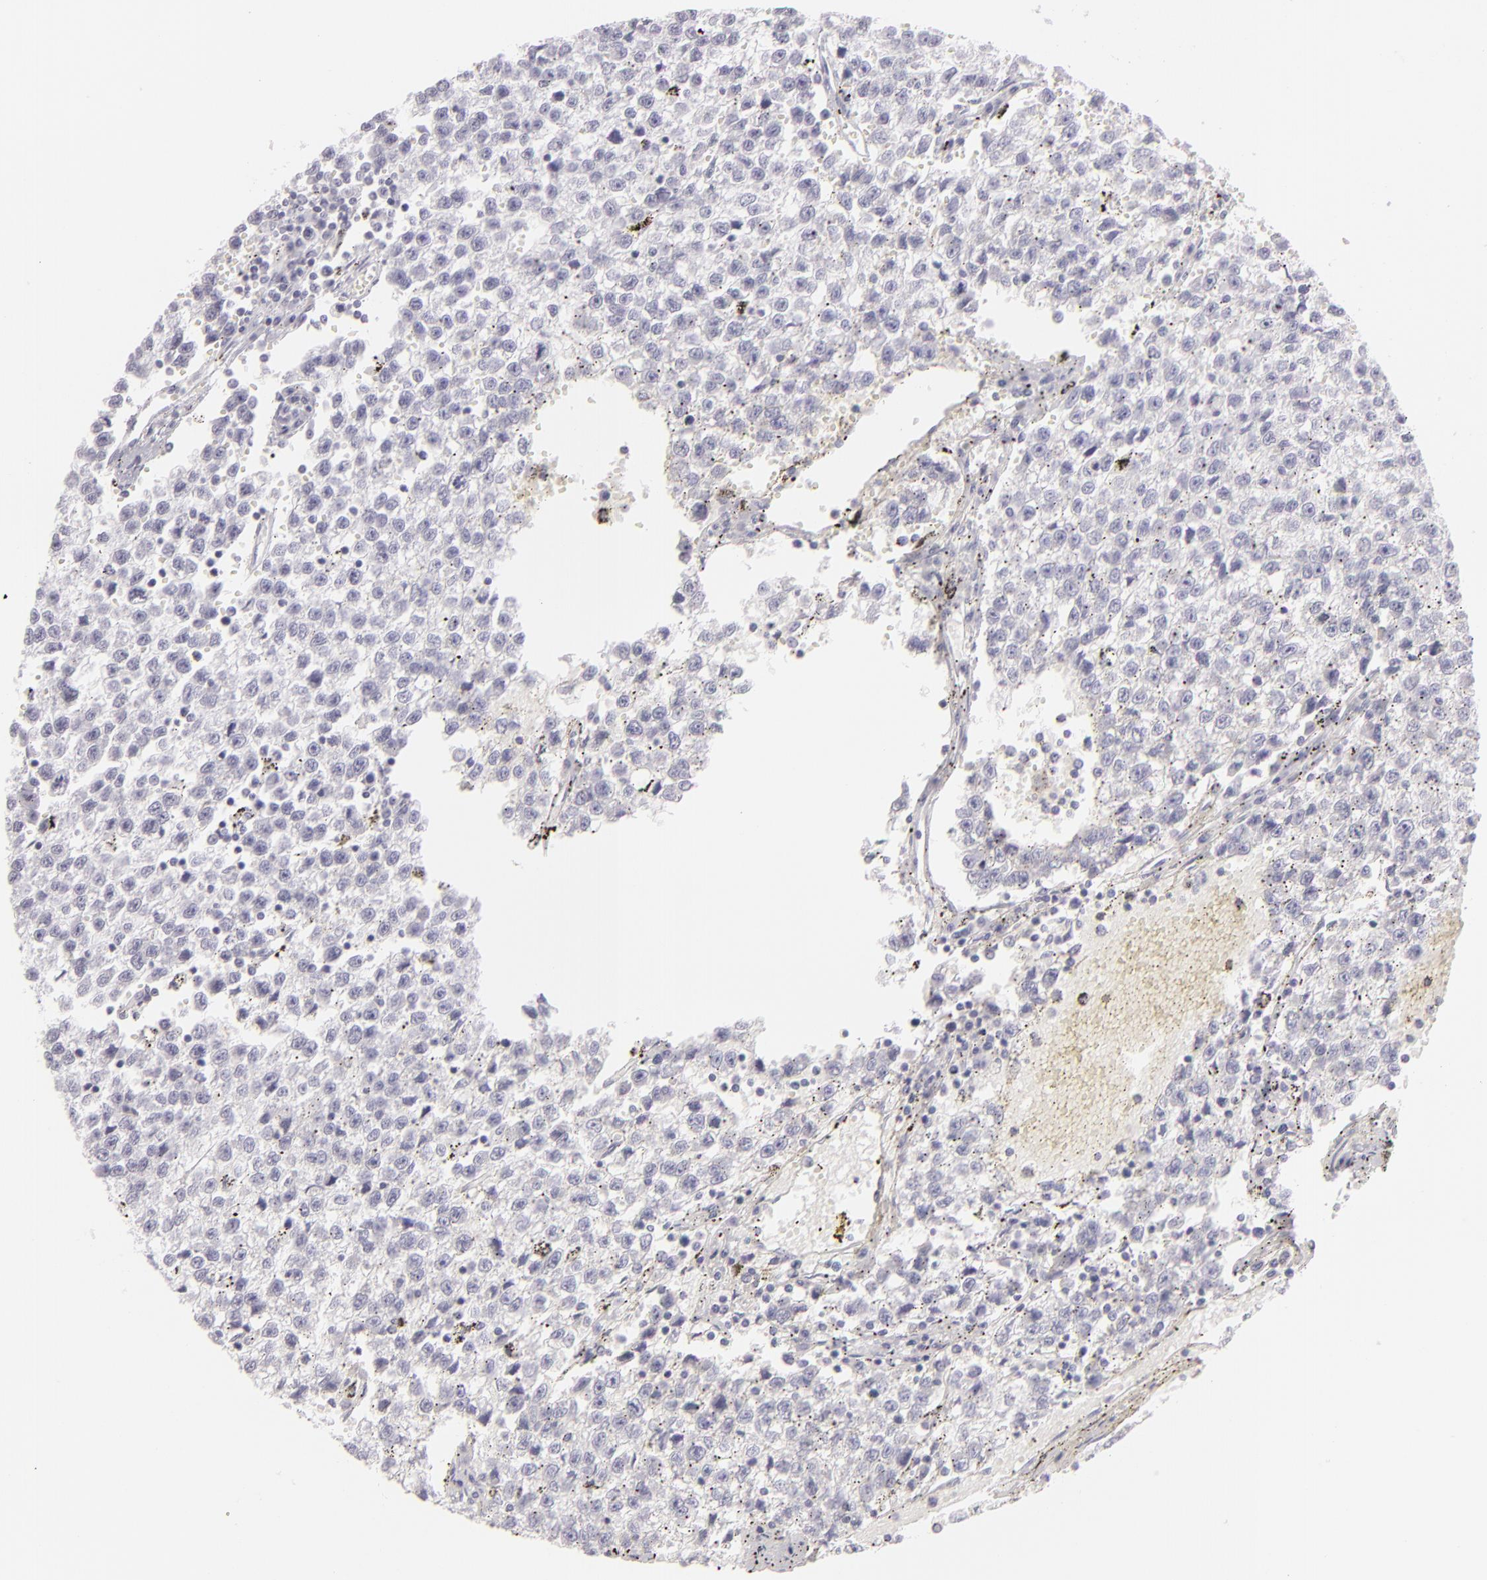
{"staining": {"intensity": "negative", "quantity": "none", "location": "none"}, "tissue": "testis cancer", "cell_type": "Tumor cells", "image_type": "cancer", "snomed": [{"axis": "morphology", "description": "Seminoma, NOS"}, {"axis": "topography", "description": "Testis"}], "caption": "The immunohistochemistry photomicrograph has no significant positivity in tumor cells of testis cancer (seminoma) tissue.", "gene": "FLG", "patient": {"sex": "male", "age": 35}}